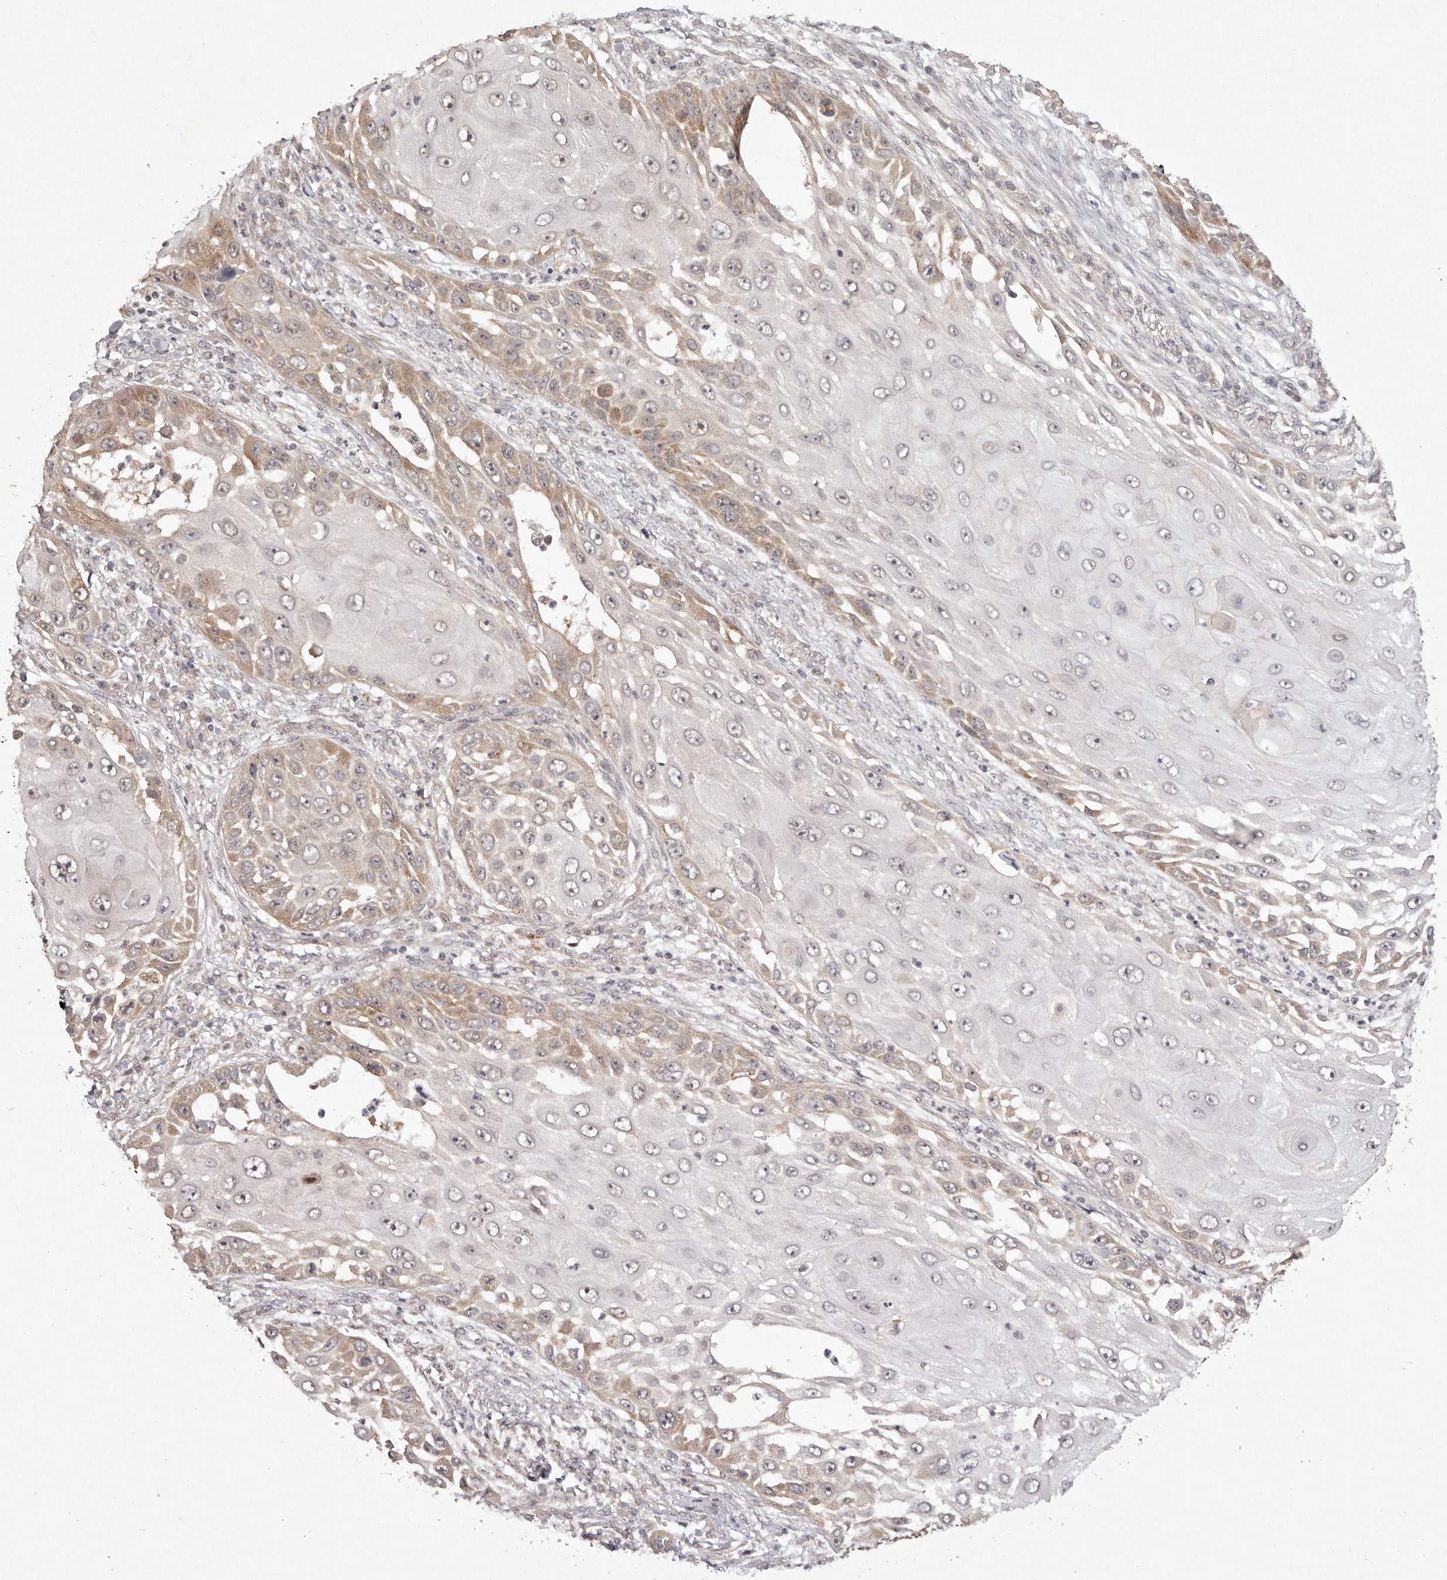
{"staining": {"intensity": "moderate", "quantity": "25%-75%", "location": "cytoplasmic/membranous"}, "tissue": "skin cancer", "cell_type": "Tumor cells", "image_type": "cancer", "snomed": [{"axis": "morphology", "description": "Squamous cell carcinoma, NOS"}, {"axis": "topography", "description": "Skin"}], "caption": "Skin cancer (squamous cell carcinoma) stained with DAB (3,3'-diaminobenzidine) immunohistochemistry (IHC) demonstrates medium levels of moderate cytoplasmic/membranous positivity in approximately 25%-75% of tumor cells. (DAB (3,3'-diaminobenzidine) IHC with brightfield microscopy, high magnification).", "gene": "BUD31", "patient": {"sex": "female", "age": 44}}